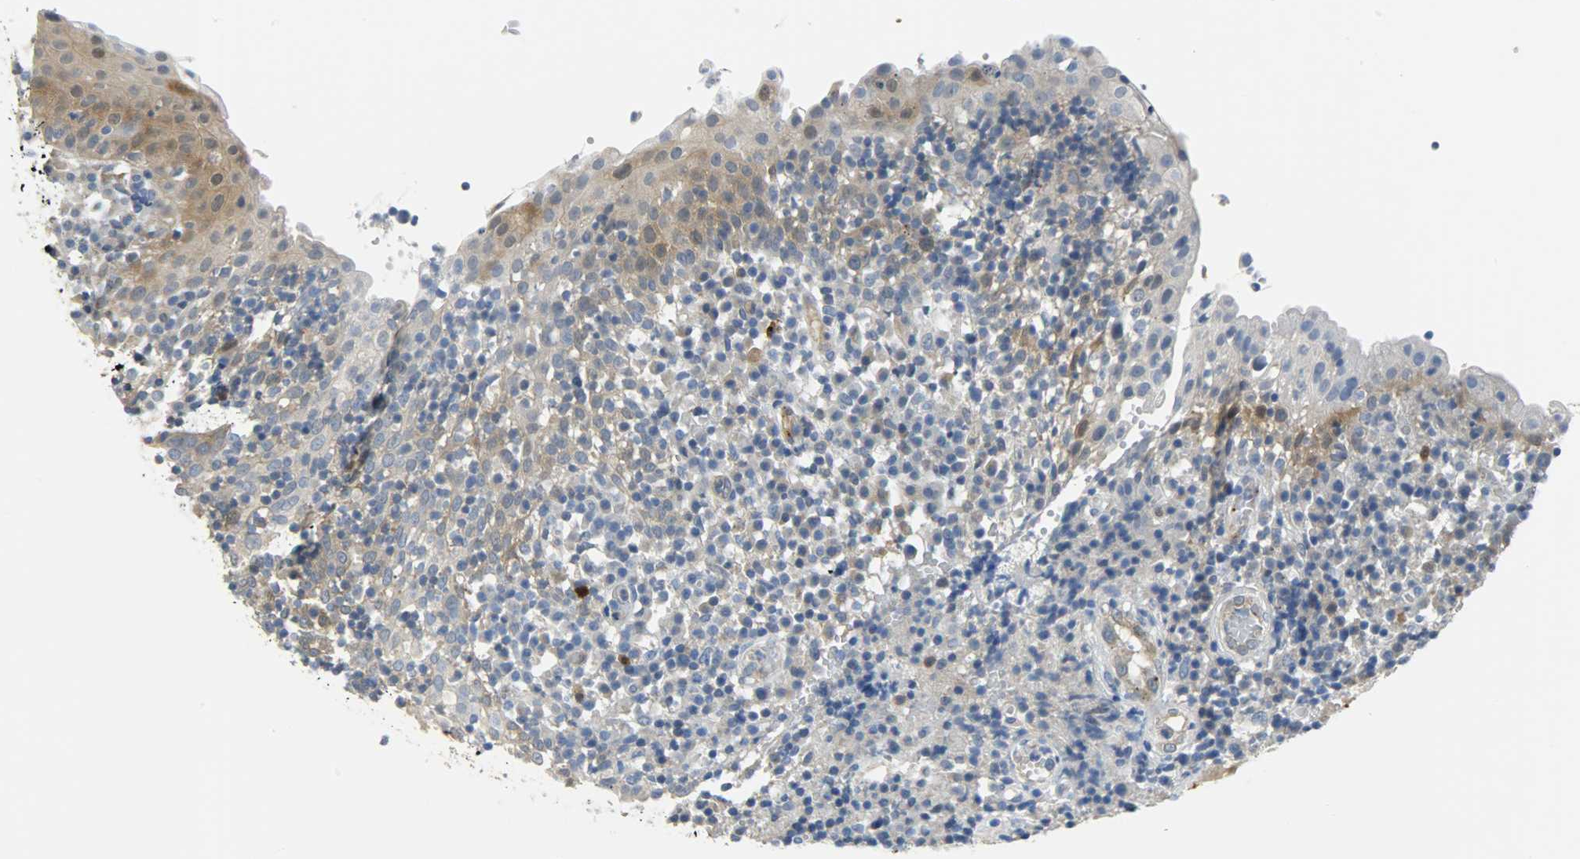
{"staining": {"intensity": "moderate", "quantity": "<25%", "location": "cytoplasmic/membranous"}, "tissue": "tonsil", "cell_type": "Germinal center cells", "image_type": "normal", "snomed": [{"axis": "morphology", "description": "Normal tissue, NOS"}, {"axis": "topography", "description": "Tonsil"}], "caption": "Immunohistochemistry staining of benign tonsil, which shows low levels of moderate cytoplasmic/membranous staining in approximately <25% of germinal center cells indicating moderate cytoplasmic/membranous protein staining. The staining was performed using DAB (brown) for protein detection and nuclei were counterstained in hematoxylin (blue).", "gene": "EIF4EBP1", "patient": {"sex": "female", "age": 40}}